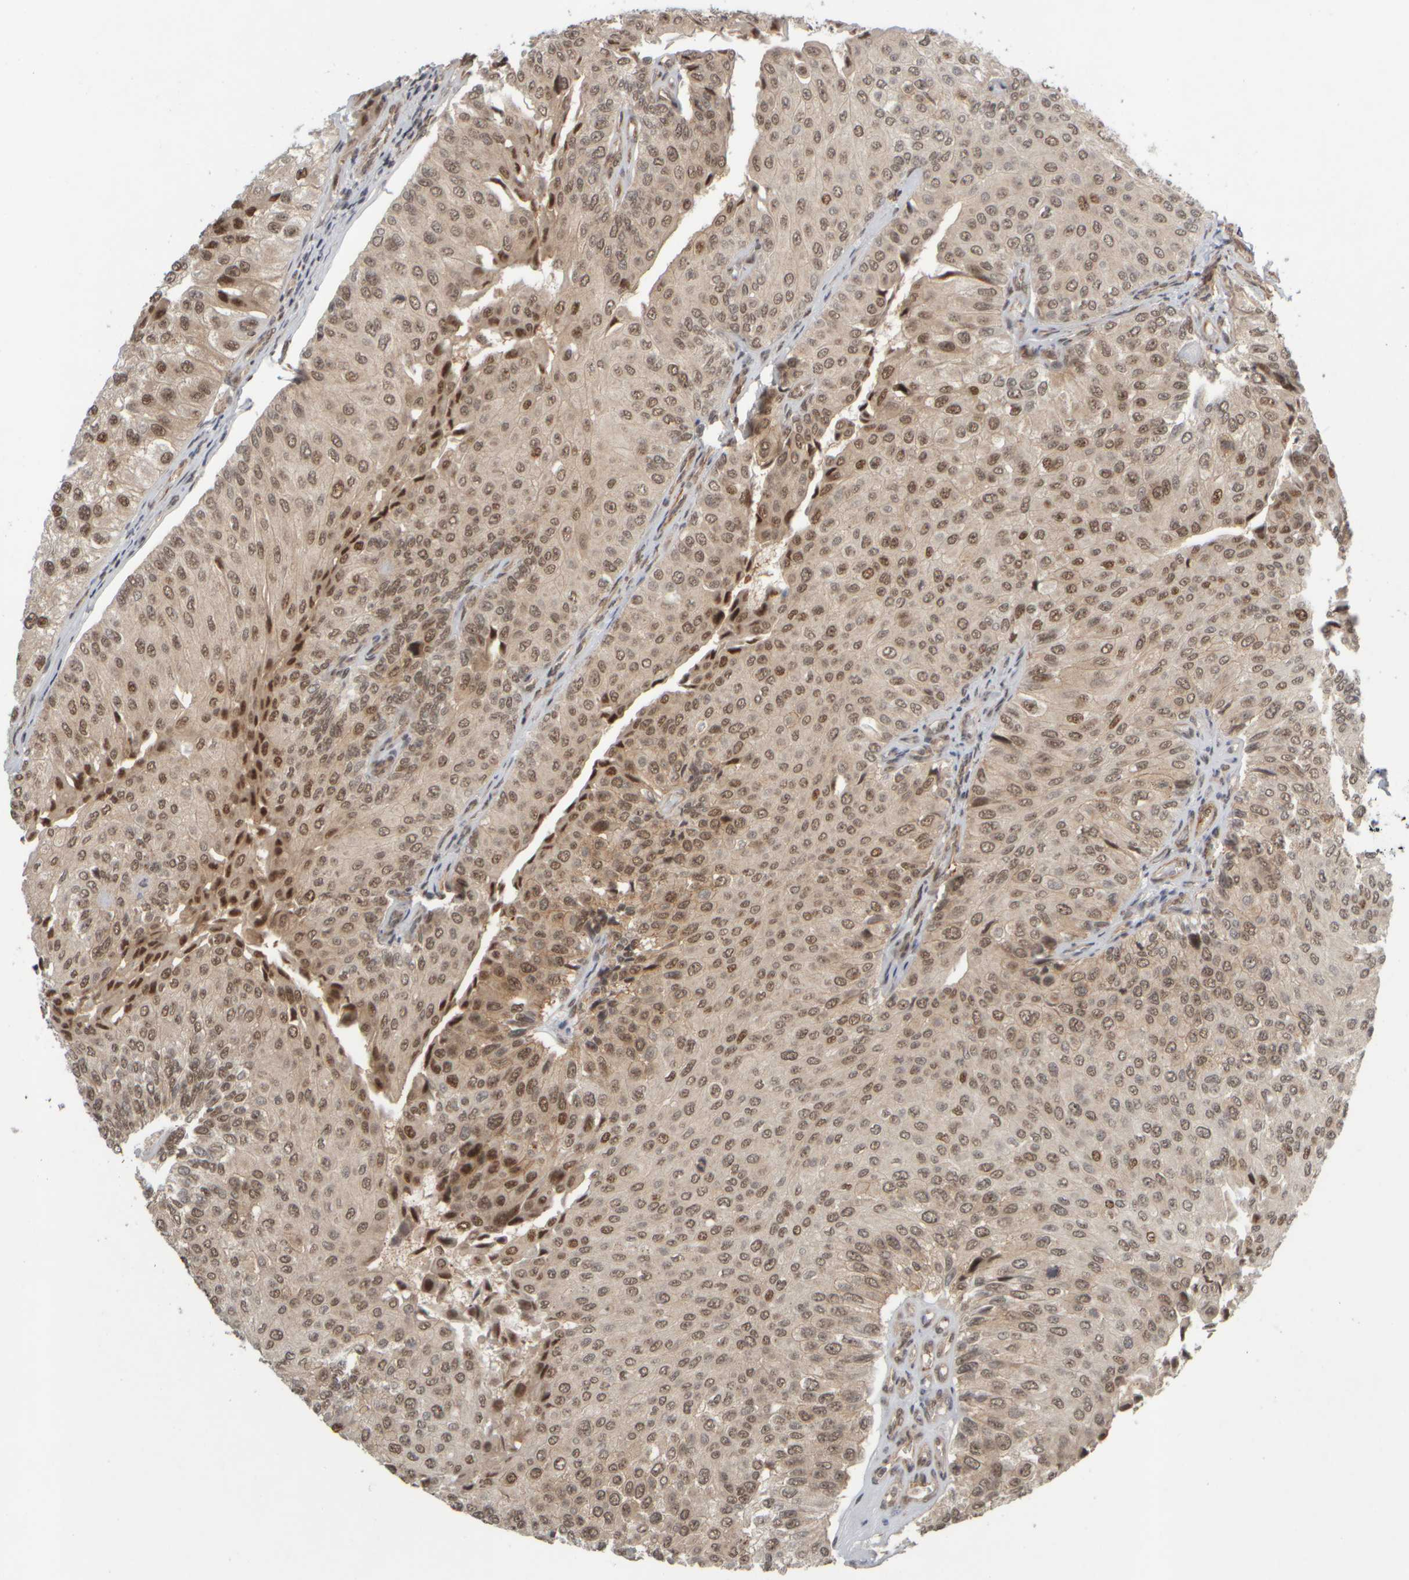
{"staining": {"intensity": "moderate", "quantity": ">75%", "location": "nuclear"}, "tissue": "urothelial cancer", "cell_type": "Tumor cells", "image_type": "cancer", "snomed": [{"axis": "morphology", "description": "Urothelial carcinoma, High grade"}, {"axis": "topography", "description": "Kidney"}, {"axis": "topography", "description": "Urinary bladder"}], "caption": "Protein expression by immunohistochemistry displays moderate nuclear expression in about >75% of tumor cells in urothelial cancer.", "gene": "SYNRG", "patient": {"sex": "male", "age": 77}}